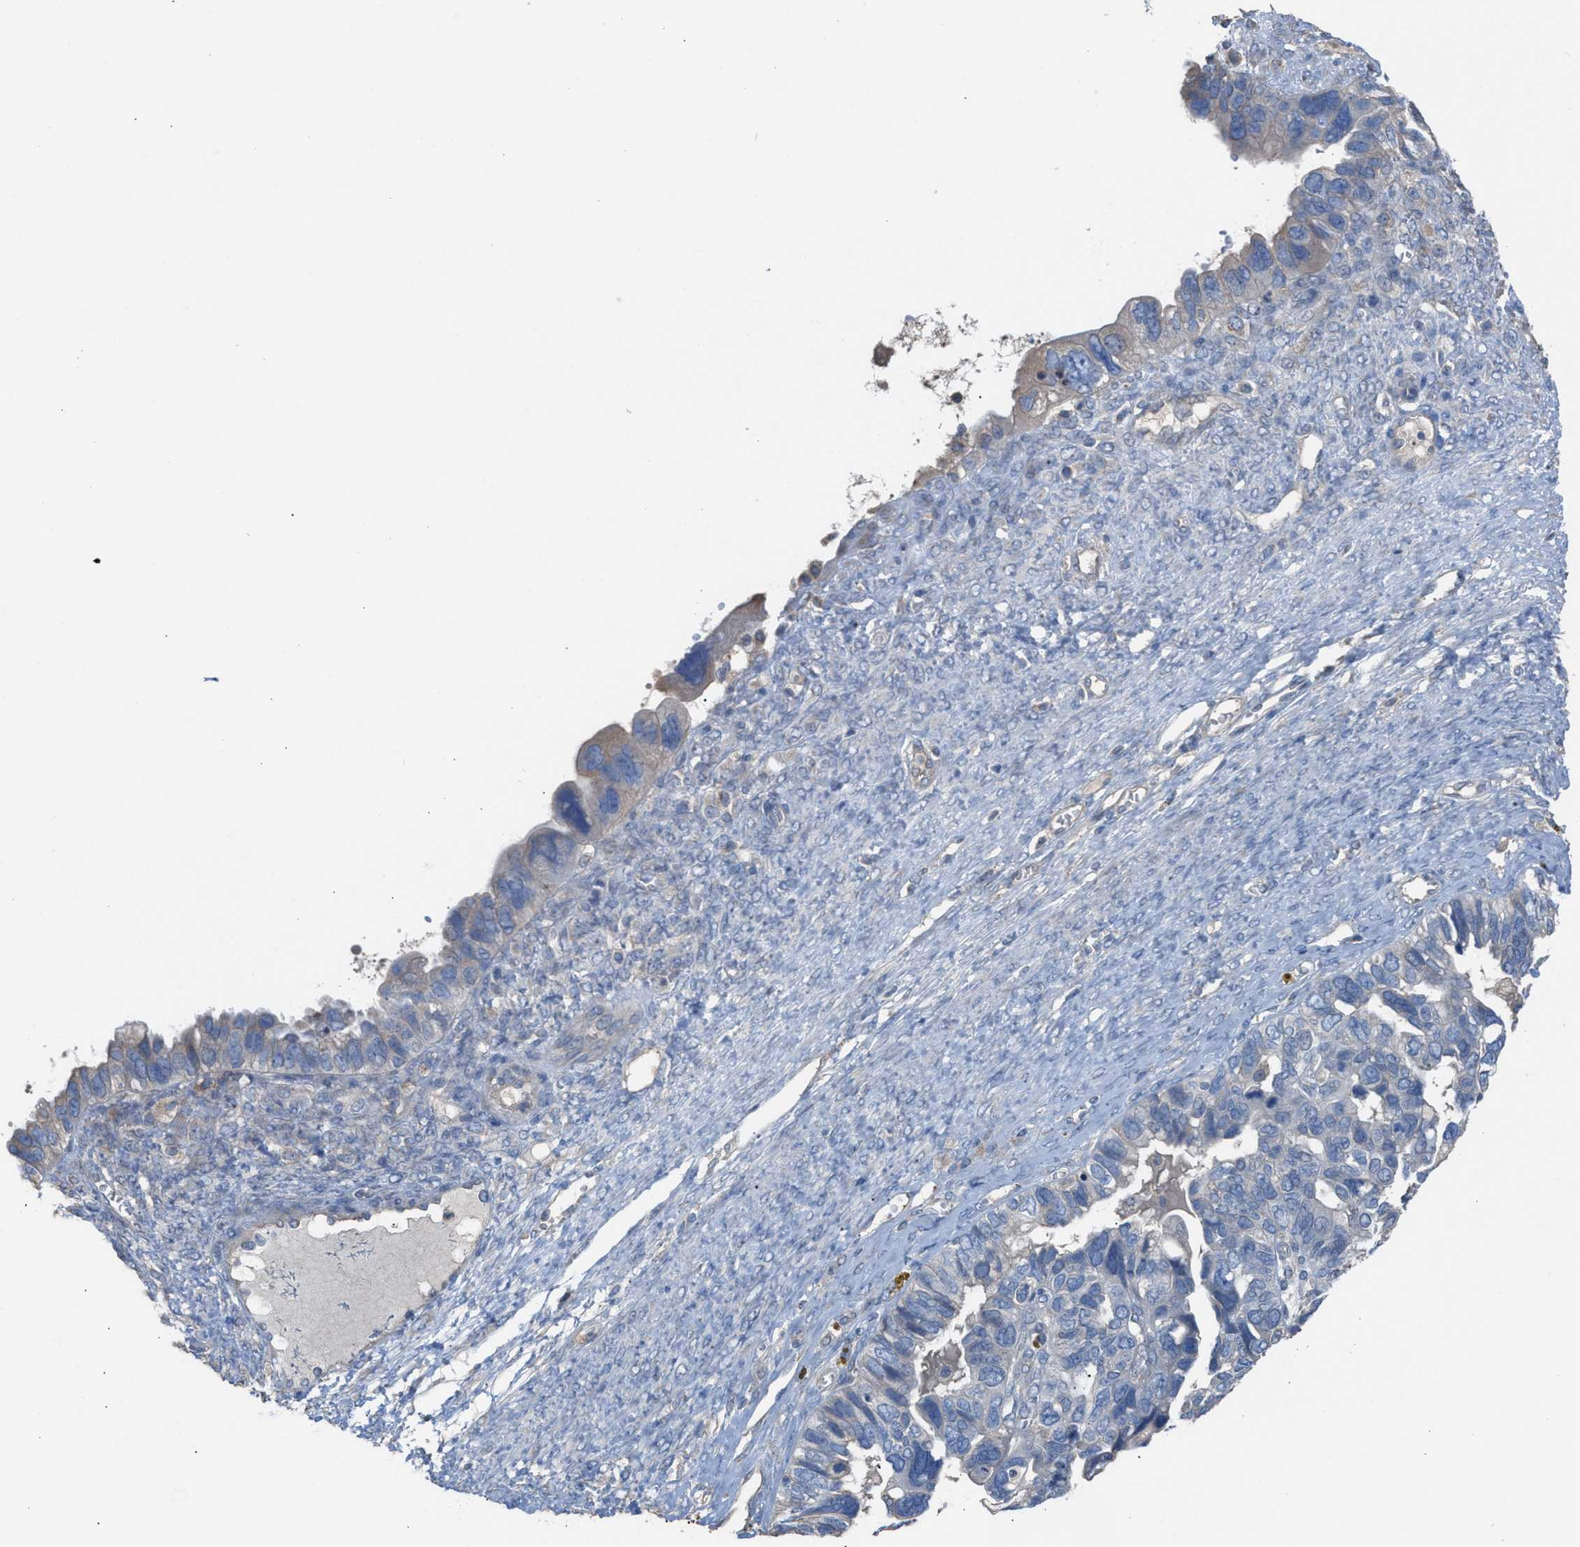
{"staining": {"intensity": "negative", "quantity": "none", "location": "none"}, "tissue": "ovarian cancer", "cell_type": "Tumor cells", "image_type": "cancer", "snomed": [{"axis": "morphology", "description": "Cystadenocarcinoma, serous, NOS"}, {"axis": "topography", "description": "Ovary"}], "caption": "Ovarian cancer was stained to show a protein in brown. There is no significant staining in tumor cells.", "gene": "NQO2", "patient": {"sex": "female", "age": 79}}